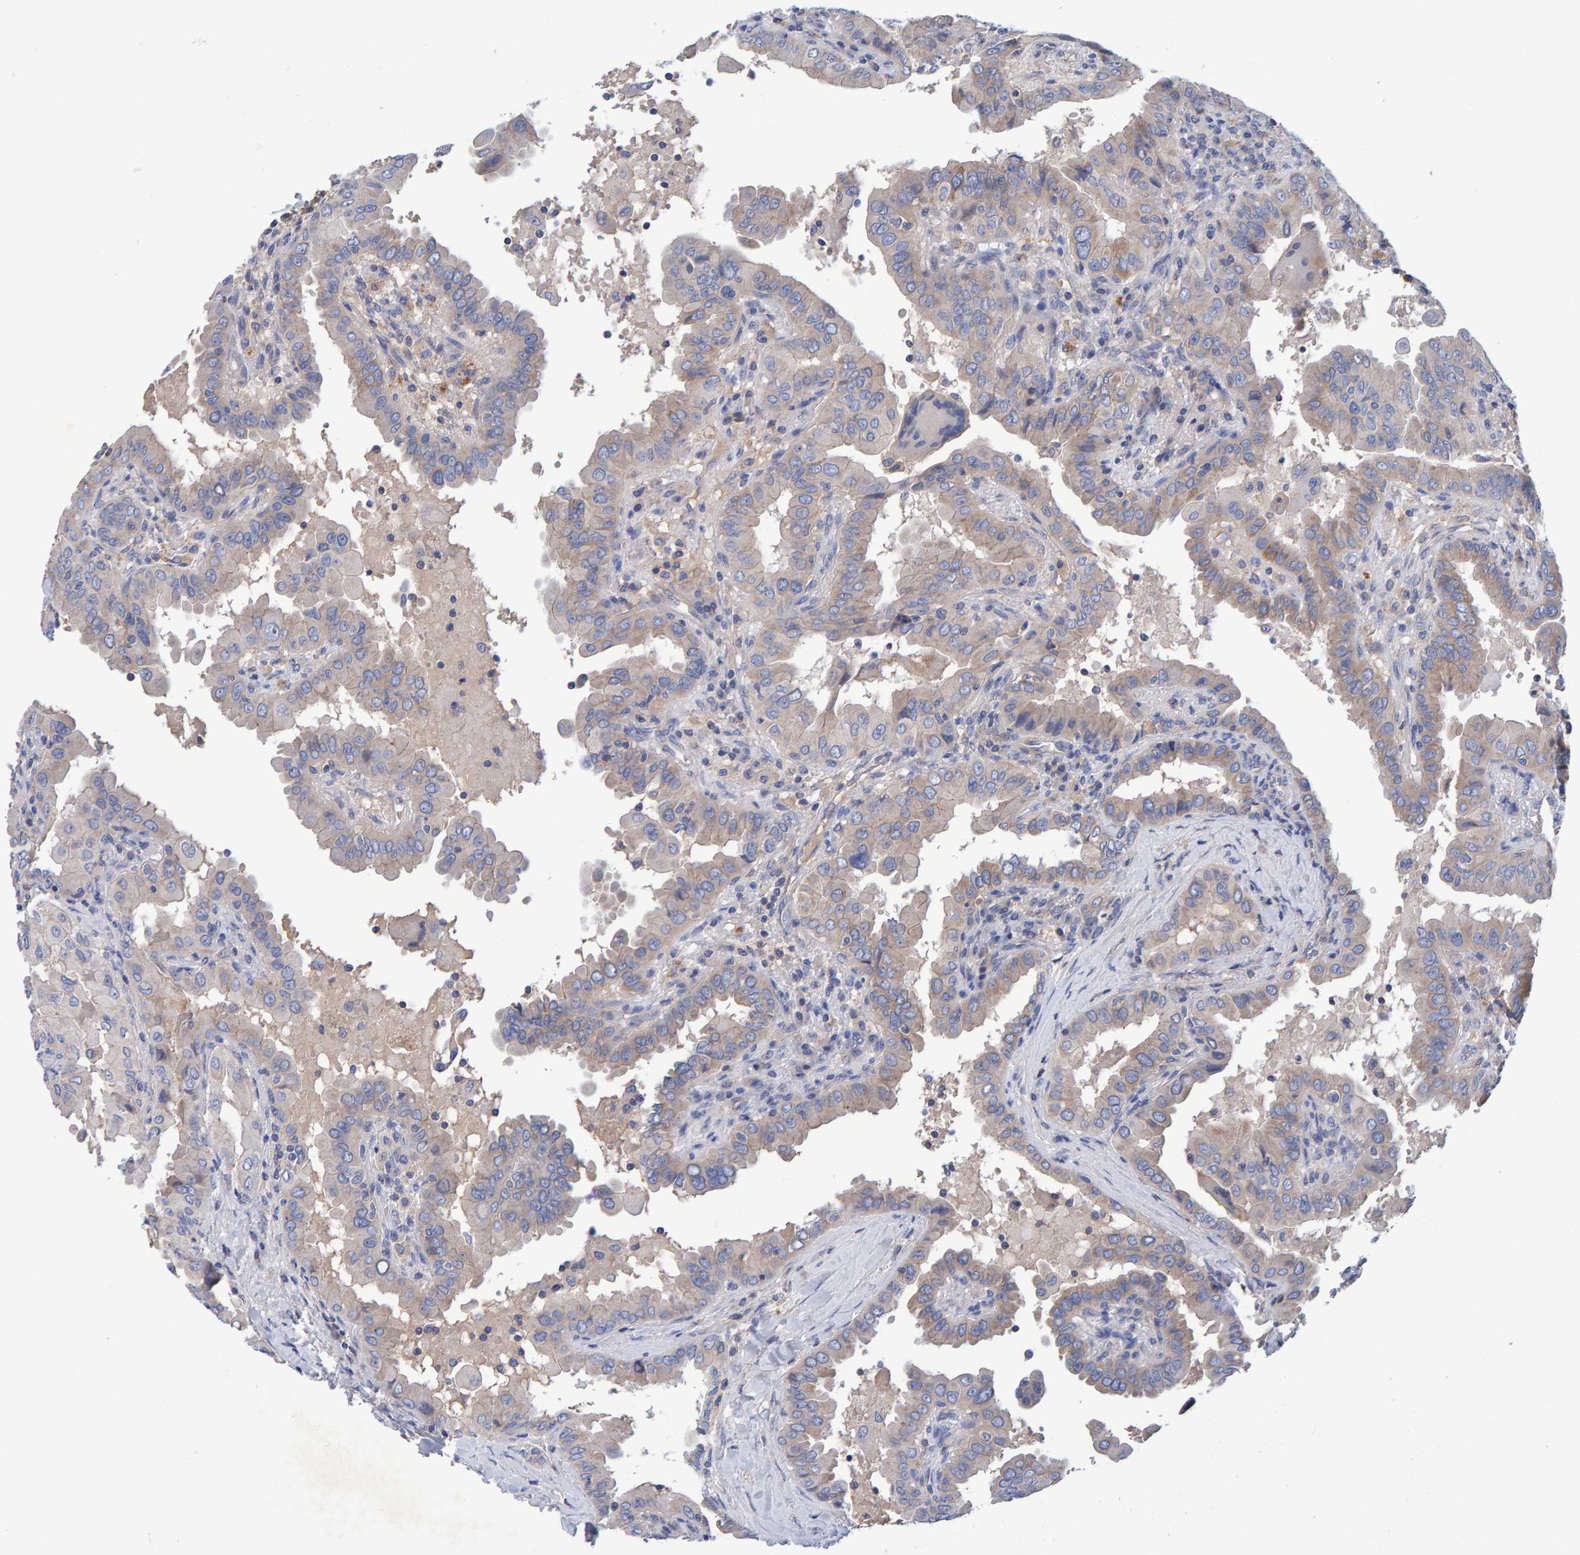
{"staining": {"intensity": "weak", "quantity": "<25%", "location": "cytoplasmic/membranous"}, "tissue": "thyroid cancer", "cell_type": "Tumor cells", "image_type": "cancer", "snomed": [{"axis": "morphology", "description": "Papillary adenocarcinoma, NOS"}, {"axis": "topography", "description": "Thyroid gland"}], "caption": "Histopathology image shows no significant protein staining in tumor cells of papillary adenocarcinoma (thyroid).", "gene": "EFR3A", "patient": {"sex": "male", "age": 33}}